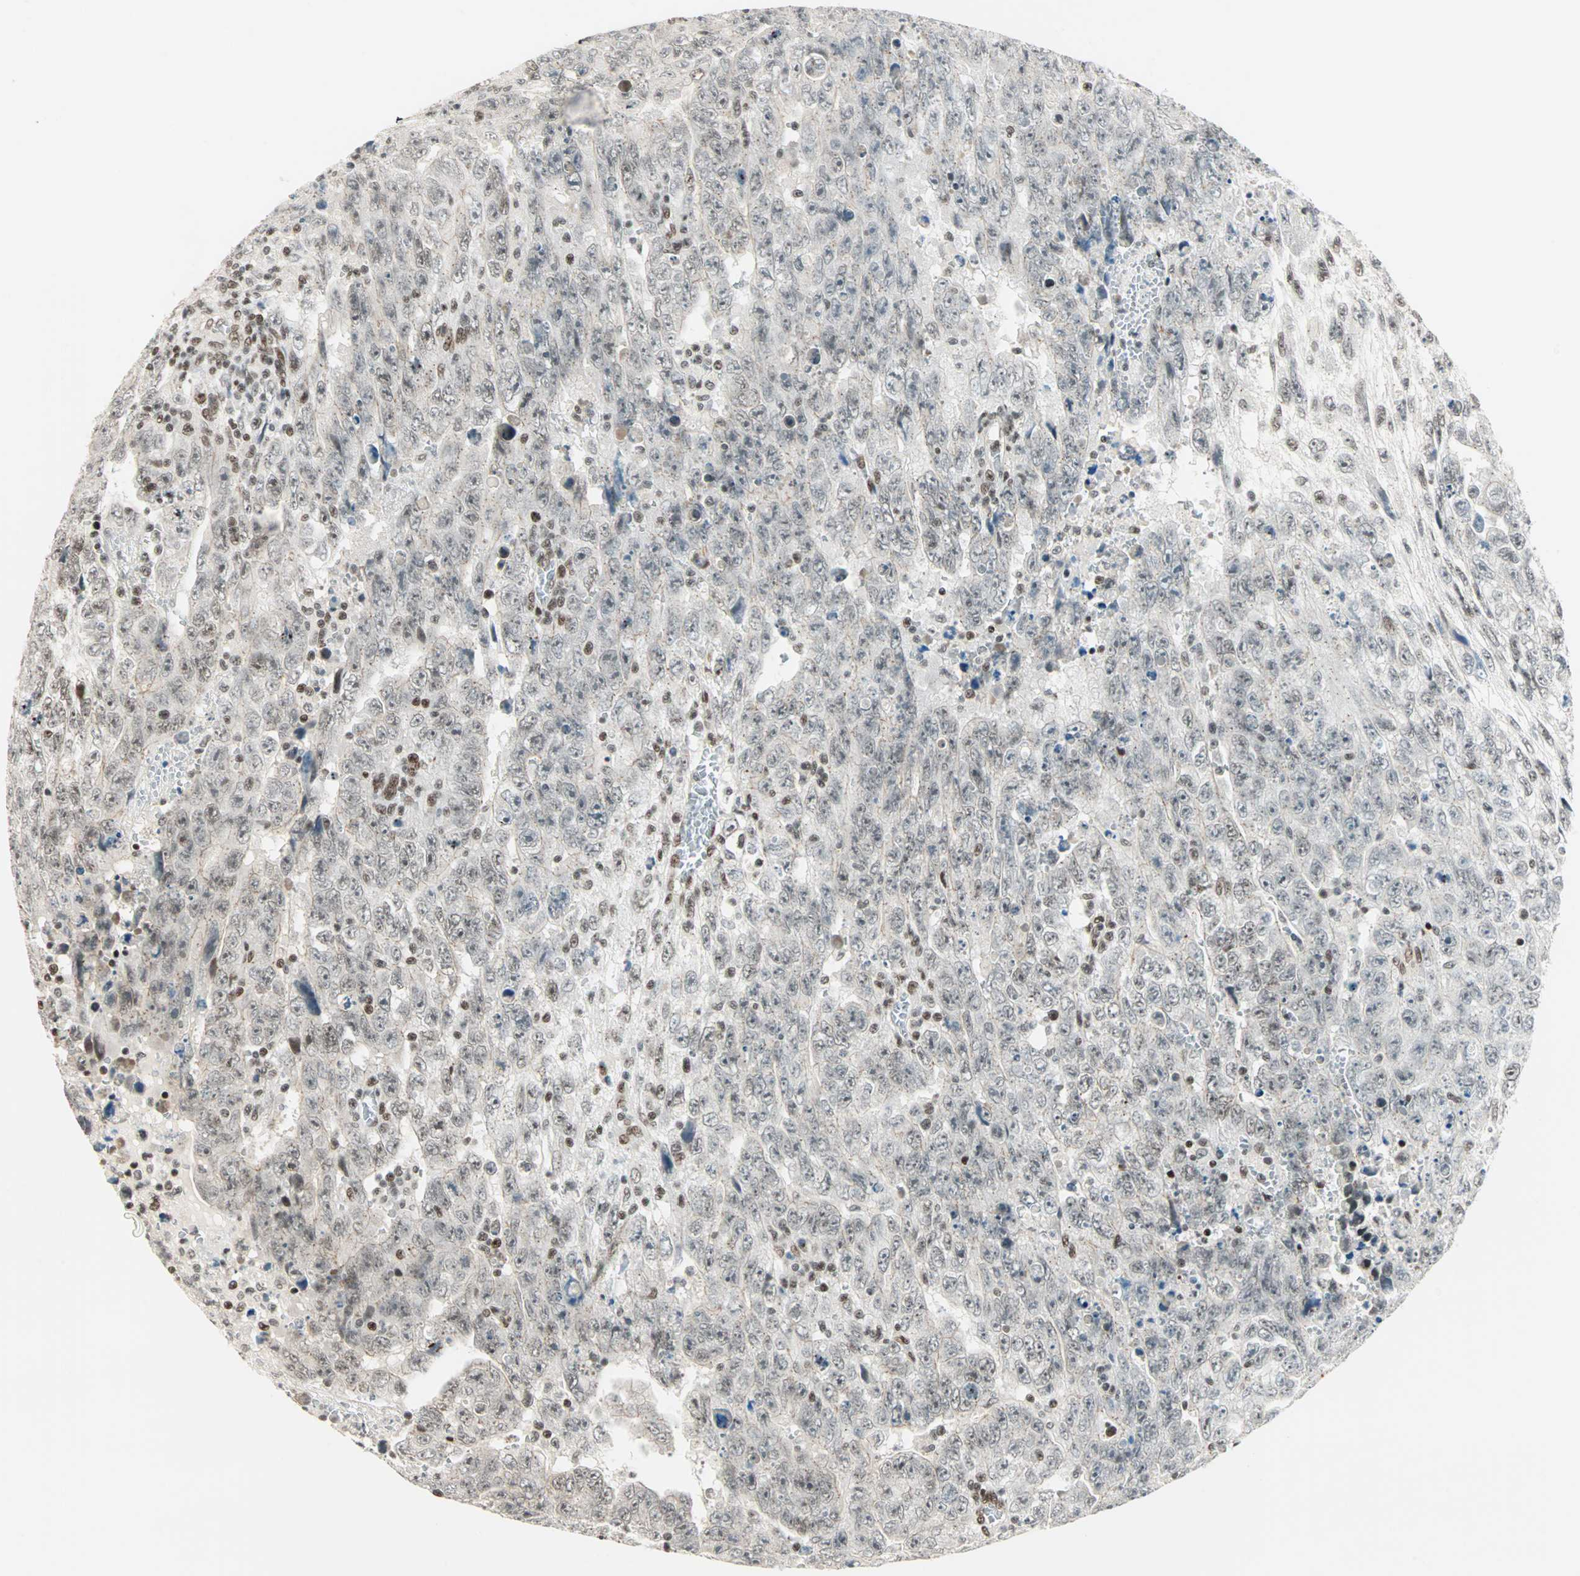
{"staining": {"intensity": "weak", "quantity": "25%-75%", "location": "nuclear"}, "tissue": "testis cancer", "cell_type": "Tumor cells", "image_type": "cancer", "snomed": [{"axis": "morphology", "description": "Carcinoma, Embryonal, NOS"}, {"axis": "topography", "description": "Testis"}], "caption": "Immunohistochemical staining of human testis embryonal carcinoma reveals low levels of weak nuclear expression in about 25%-75% of tumor cells.", "gene": "BLM", "patient": {"sex": "male", "age": 28}}